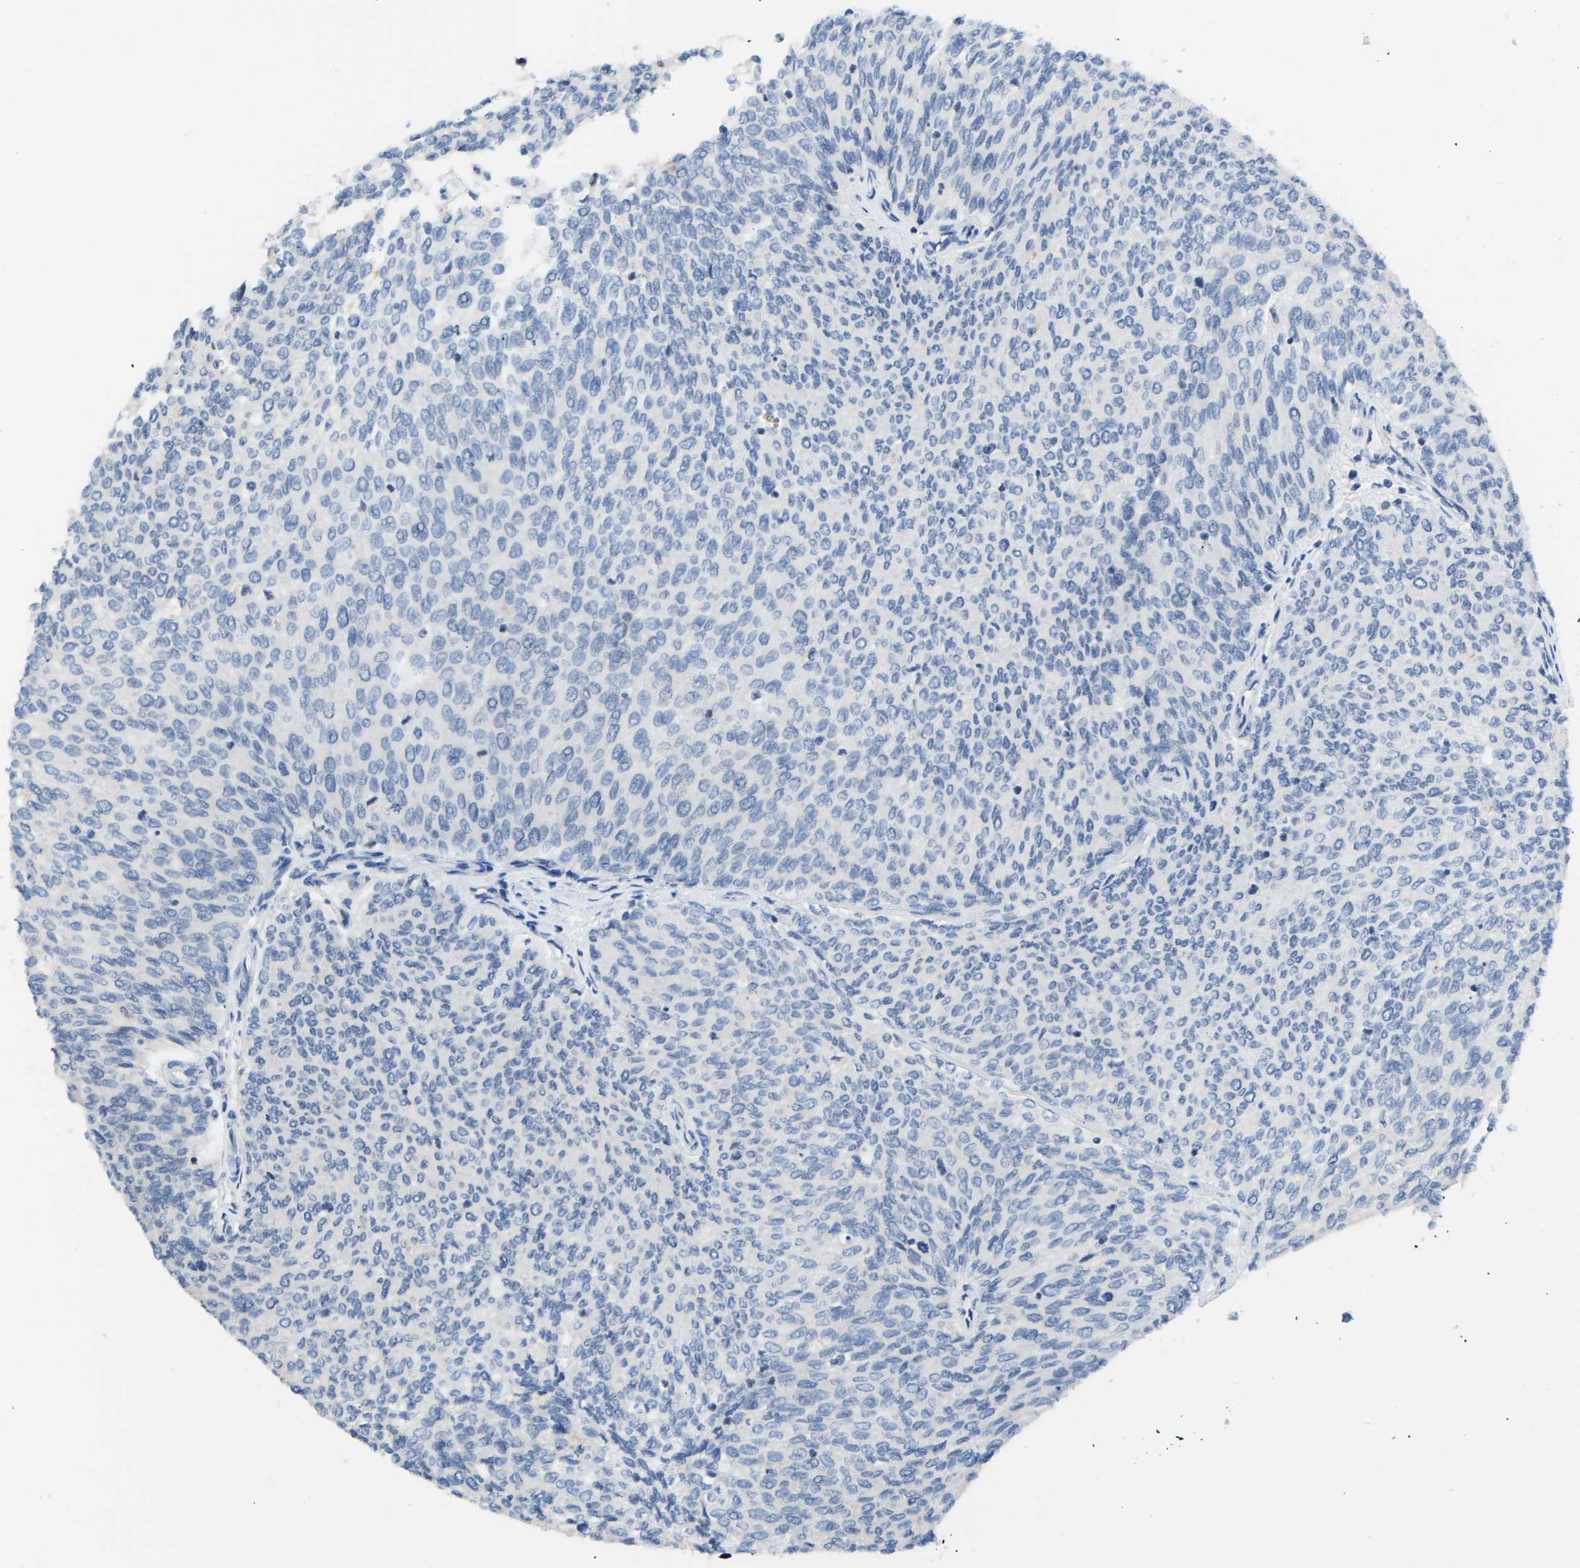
{"staining": {"intensity": "negative", "quantity": "none", "location": "none"}, "tissue": "urothelial cancer", "cell_type": "Tumor cells", "image_type": "cancer", "snomed": [{"axis": "morphology", "description": "Urothelial carcinoma, Low grade"}, {"axis": "topography", "description": "Urinary bladder"}], "caption": "This is a photomicrograph of IHC staining of urothelial carcinoma (low-grade), which shows no expression in tumor cells.", "gene": "VRK1", "patient": {"sex": "female", "age": 79}}